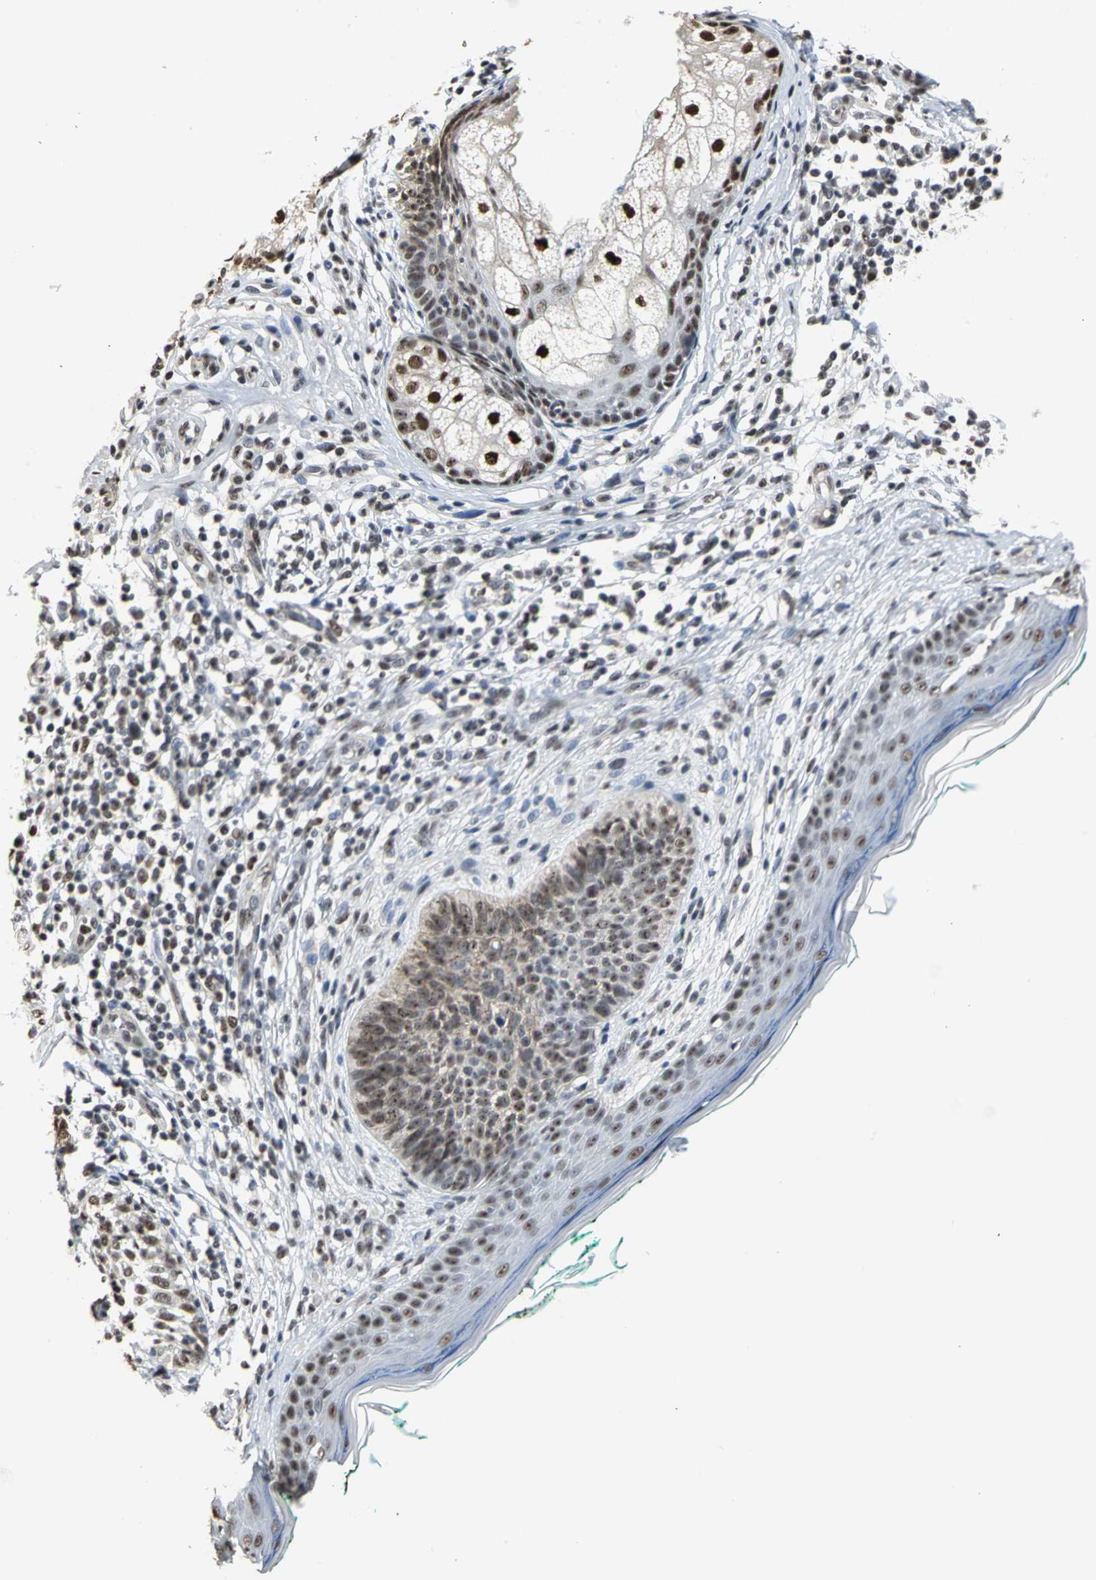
{"staining": {"intensity": "moderate", "quantity": ">75%", "location": "nuclear"}, "tissue": "skin cancer", "cell_type": "Tumor cells", "image_type": "cancer", "snomed": [{"axis": "morphology", "description": "Normal tissue, NOS"}, {"axis": "morphology", "description": "Basal cell carcinoma"}, {"axis": "topography", "description": "Skin"}], "caption": "Skin cancer tissue reveals moderate nuclear staining in approximately >75% of tumor cells", "gene": "CCDC88C", "patient": {"sex": "male", "age": 76}}